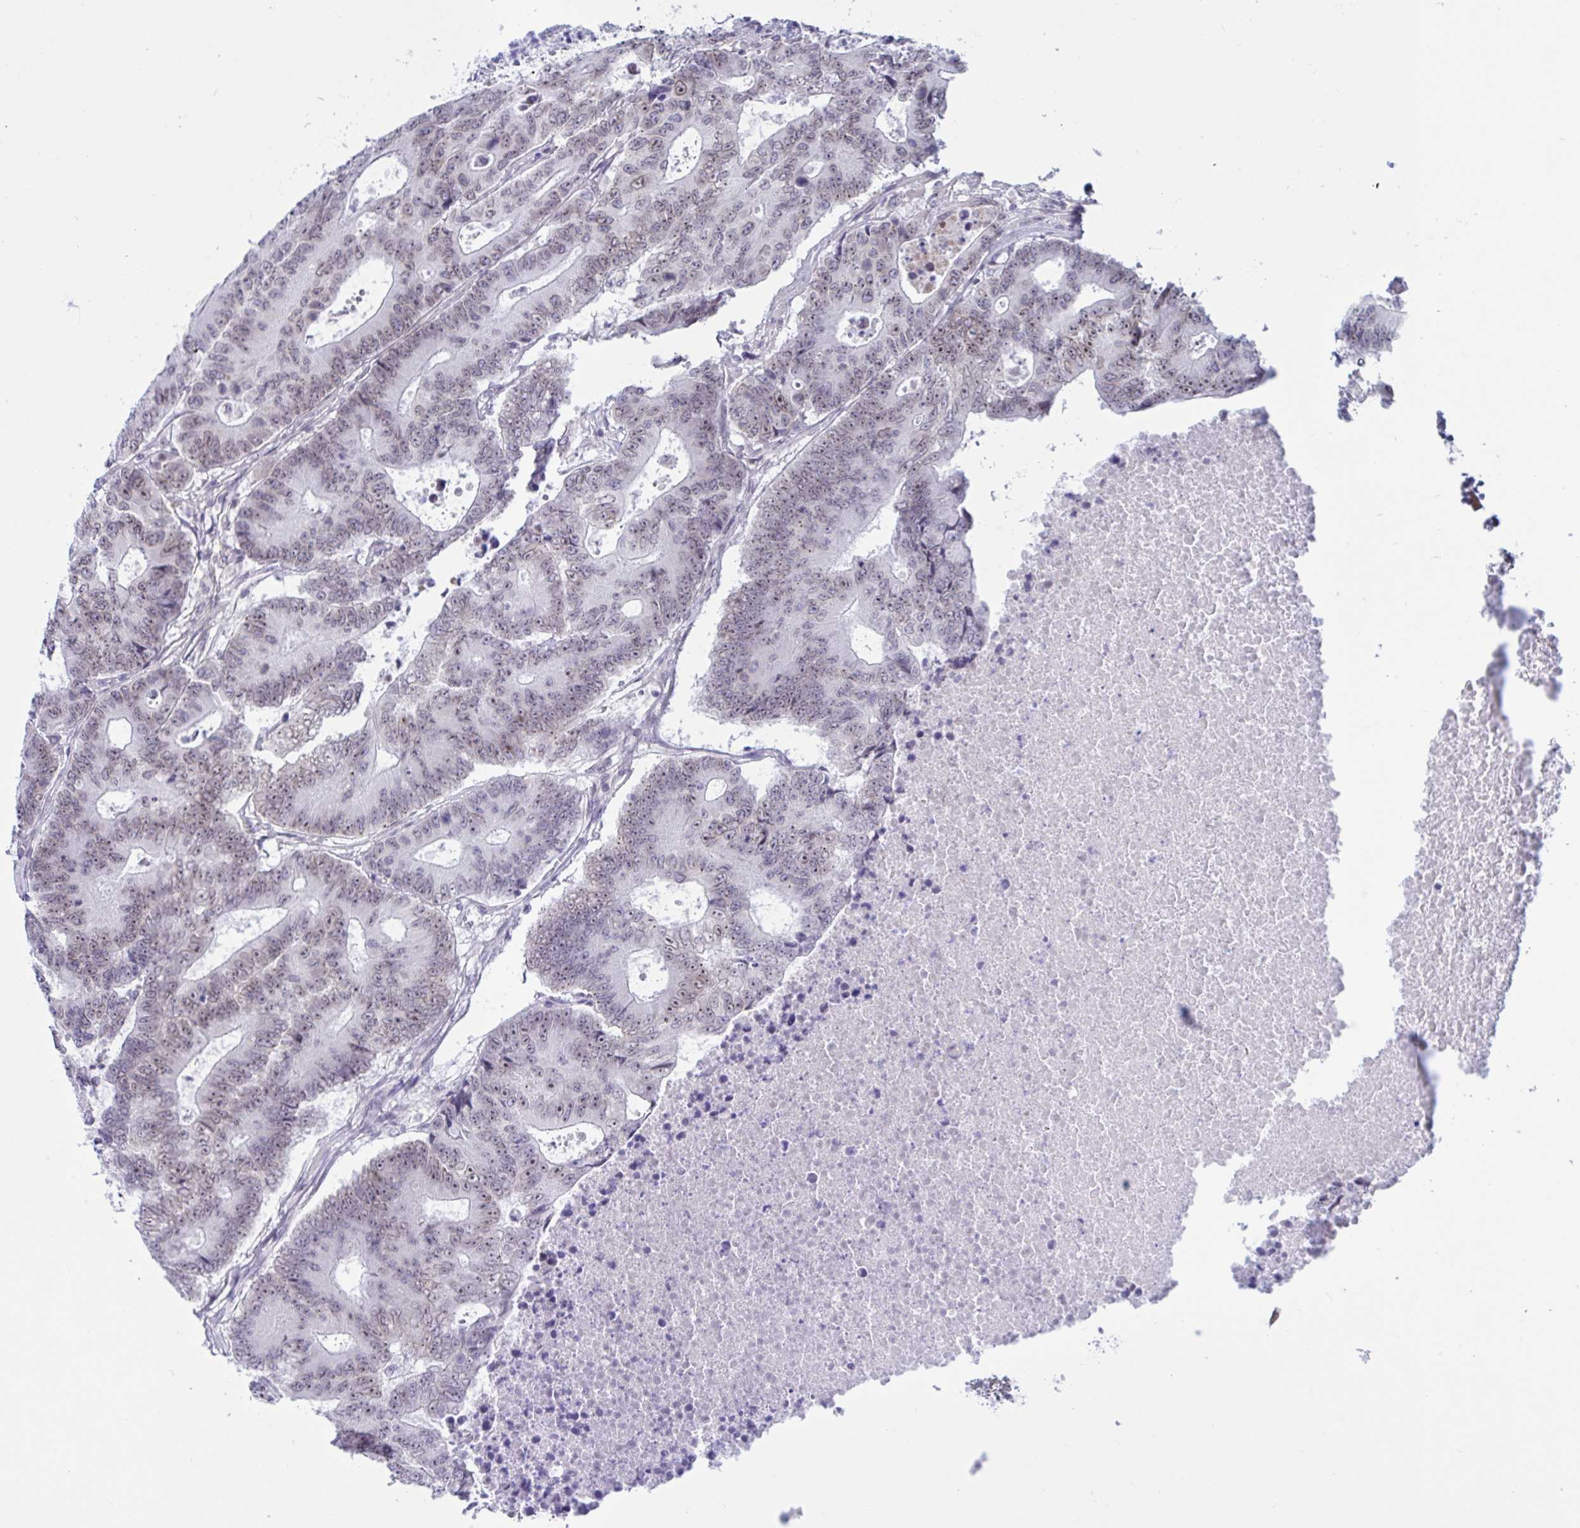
{"staining": {"intensity": "weak", "quantity": ">75%", "location": "nuclear"}, "tissue": "colorectal cancer", "cell_type": "Tumor cells", "image_type": "cancer", "snomed": [{"axis": "morphology", "description": "Adenocarcinoma, NOS"}, {"axis": "topography", "description": "Colon"}], "caption": "Tumor cells demonstrate low levels of weak nuclear staining in approximately >75% of cells in human colorectal cancer.", "gene": "DOCK11", "patient": {"sex": "female", "age": 48}}